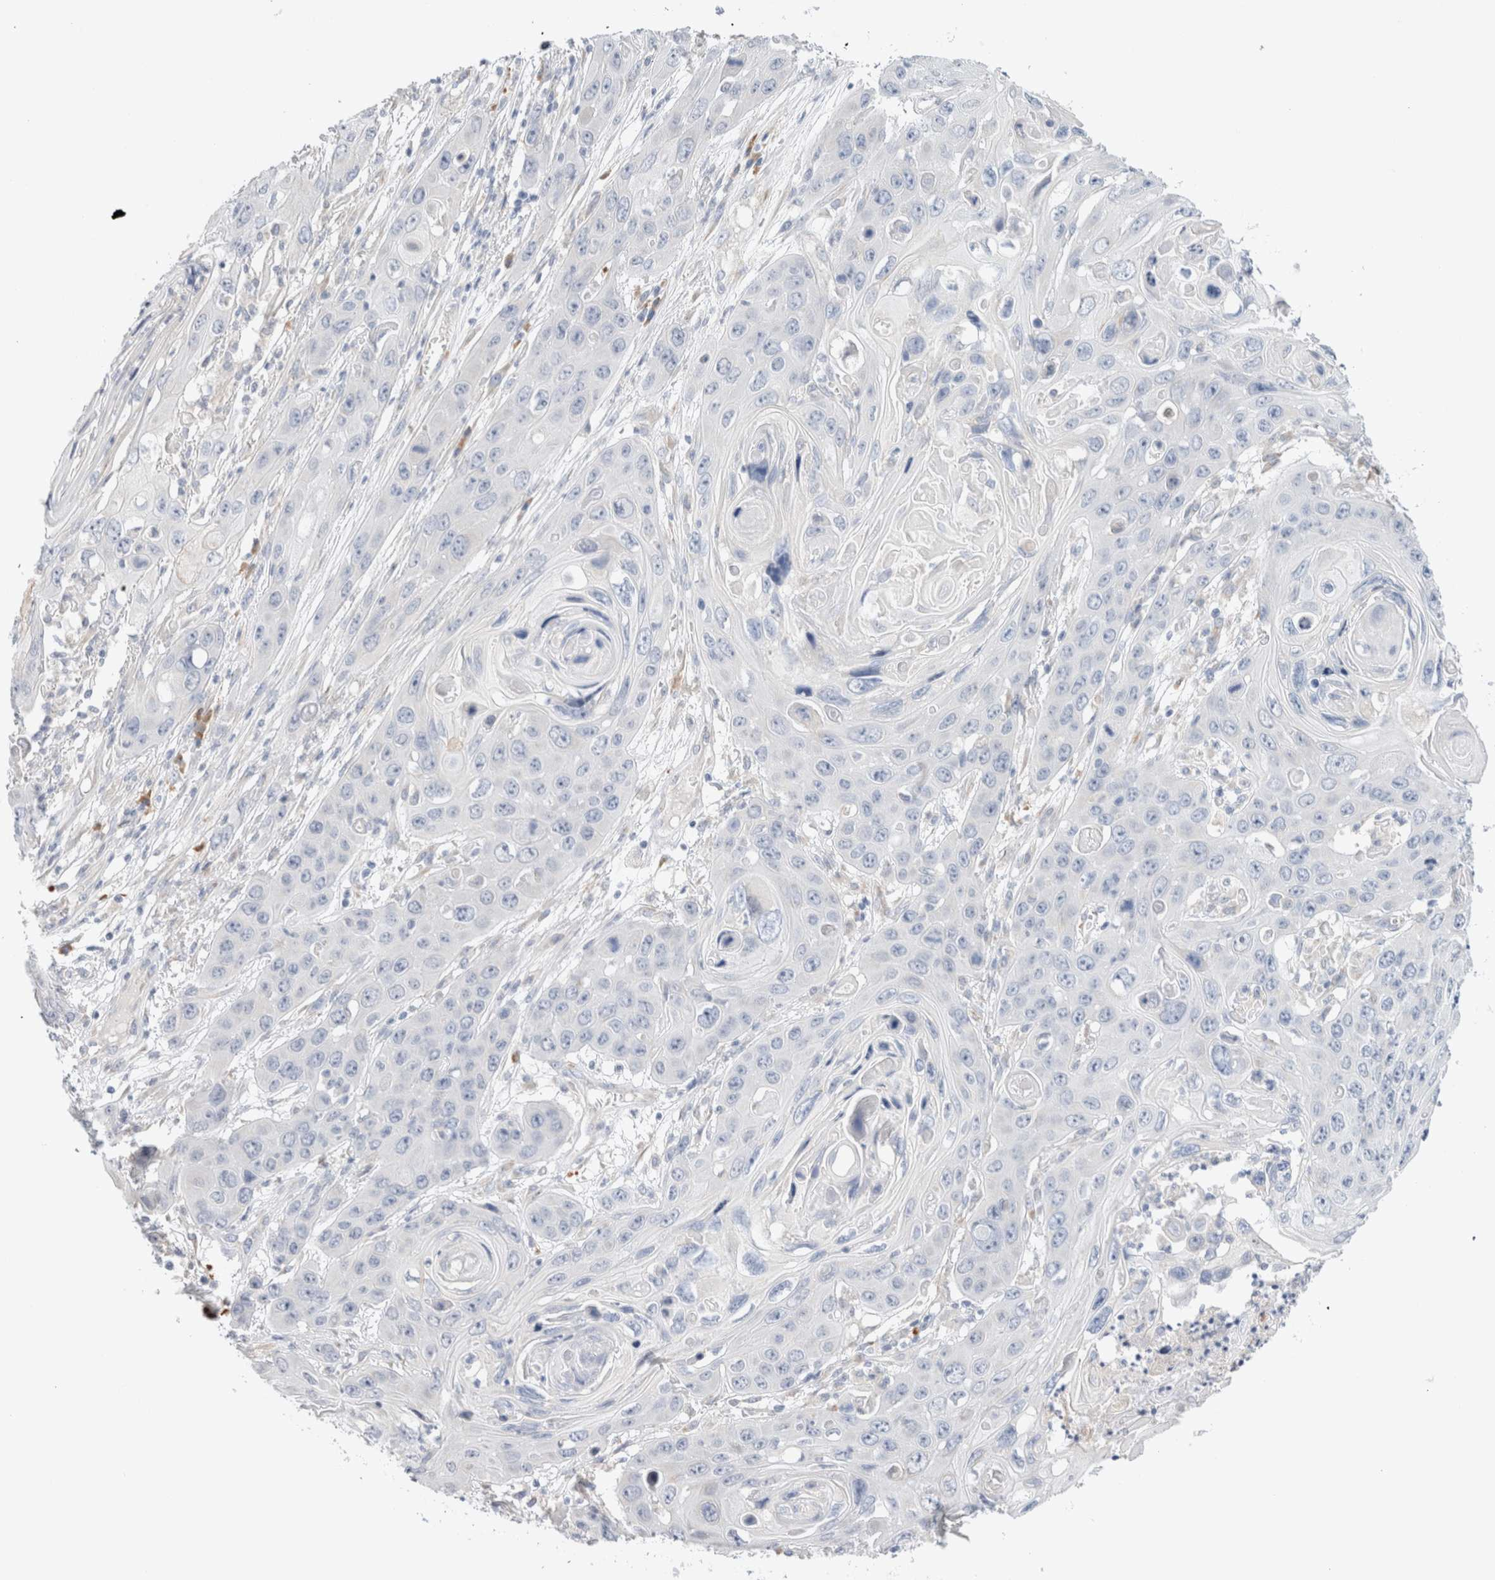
{"staining": {"intensity": "negative", "quantity": "none", "location": "none"}, "tissue": "skin cancer", "cell_type": "Tumor cells", "image_type": "cancer", "snomed": [{"axis": "morphology", "description": "Squamous cell carcinoma, NOS"}, {"axis": "topography", "description": "Skin"}], "caption": "This is a histopathology image of IHC staining of squamous cell carcinoma (skin), which shows no staining in tumor cells. (IHC, brightfield microscopy, high magnification).", "gene": "GADD45G", "patient": {"sex": "male", "age": 55}}